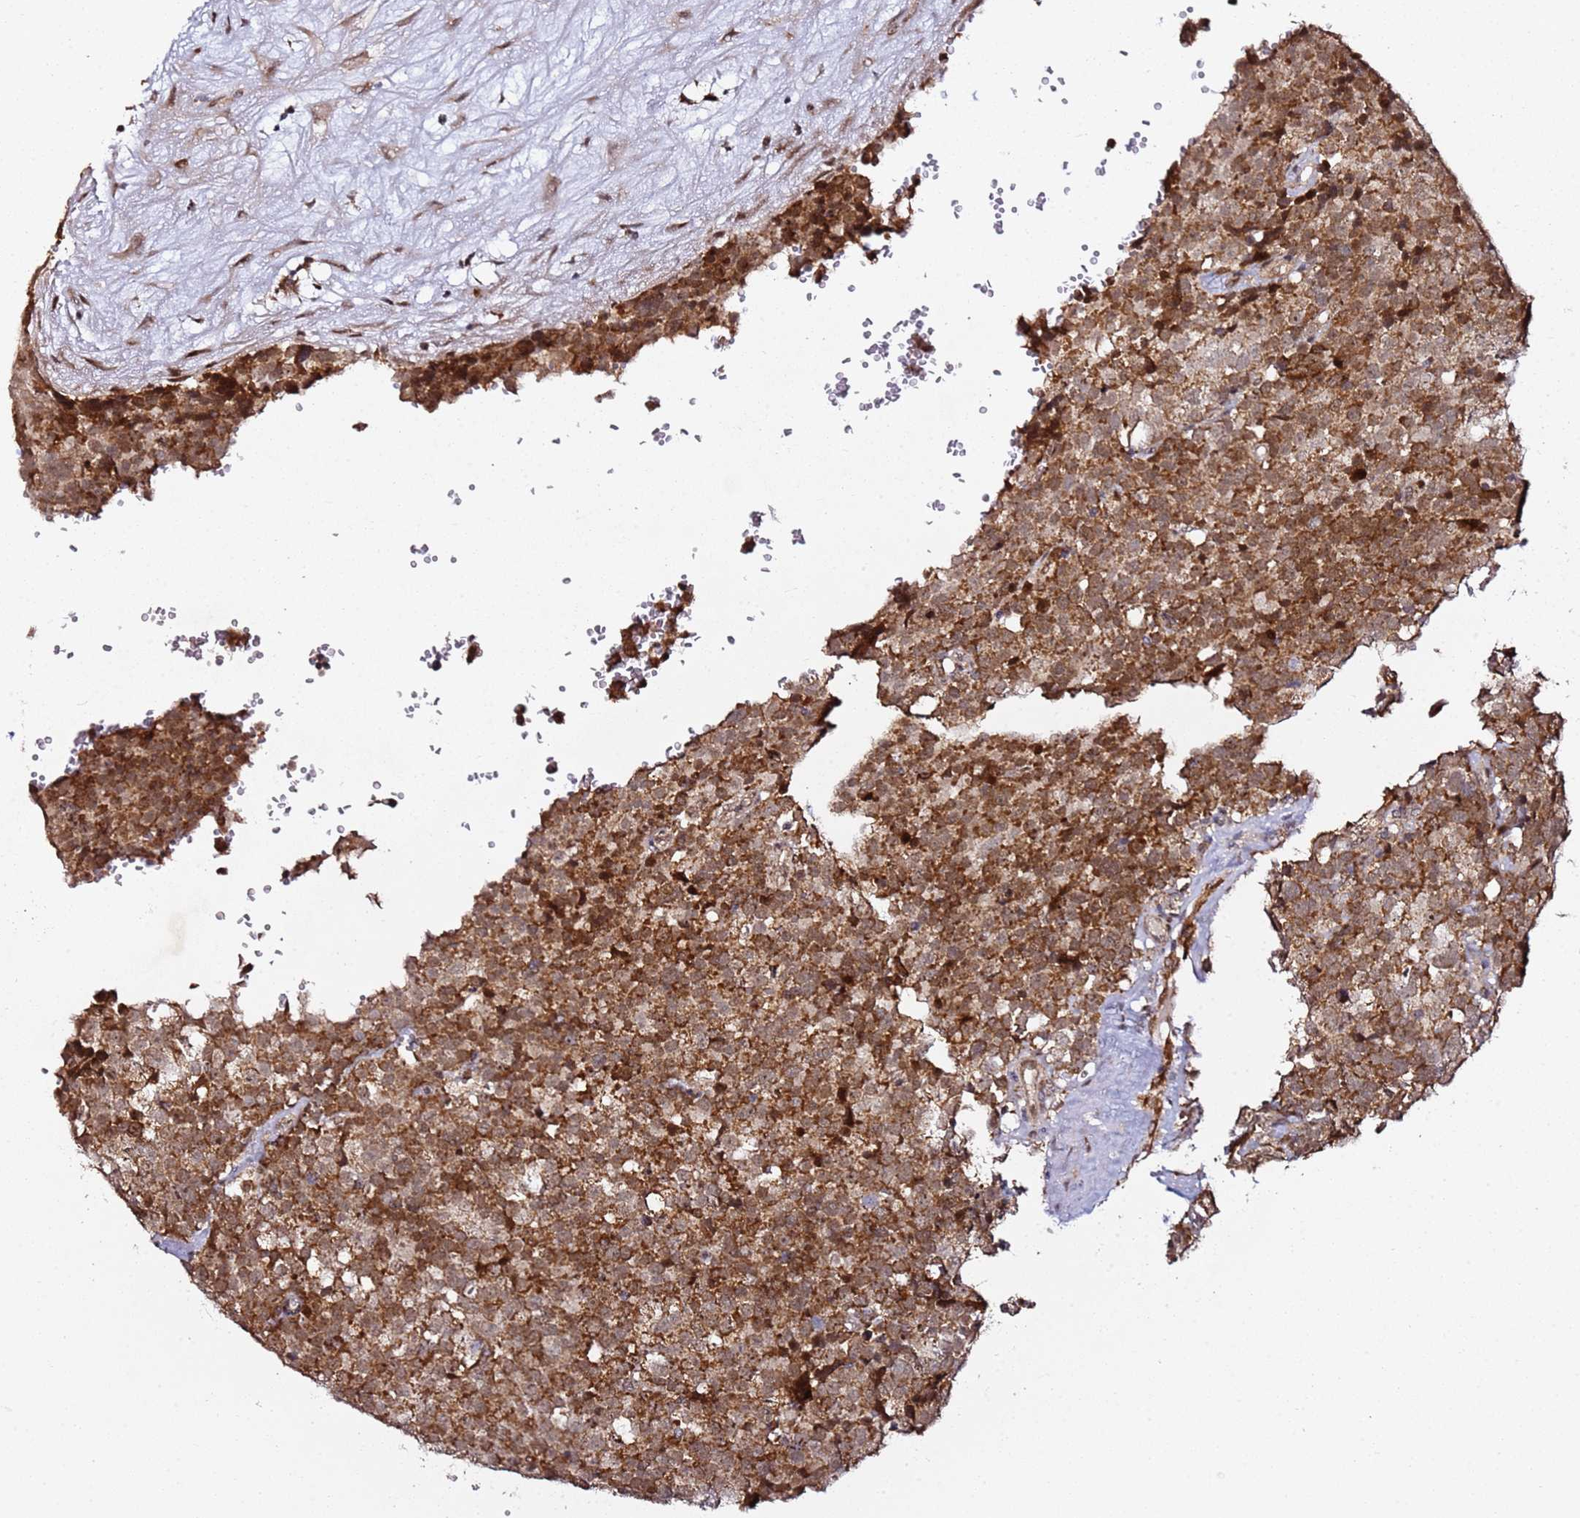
{"staining": {"intensity": "moderate", "quantity": ">75%", "location": "cytoplasmic/membranous"}, "tissue": "testis cancer", "cell_type": "Tumor cells", "image_type": "cancer", "snomed": [{"axis": "morphology", "description": "Seminoma, NOS"}, {"axis": "topography", "description": "Testis"}], "caption": "An immunohistochemistry micrograph of neoplastic tissue is shown. Protein staining in brown shows moderate cytoplasmic/membranous positivity in testis cancer (seminoma) within tumor cells. The staining was performed using DAB (3,3'-diaminobenzidine) to visualize the protein expression in brown, while the nuclei were stained in blue with hematoxylin (Magnification: 20x).", "gene": "TP53AIP1", "patient": {"sex": "male", "age": 71}}